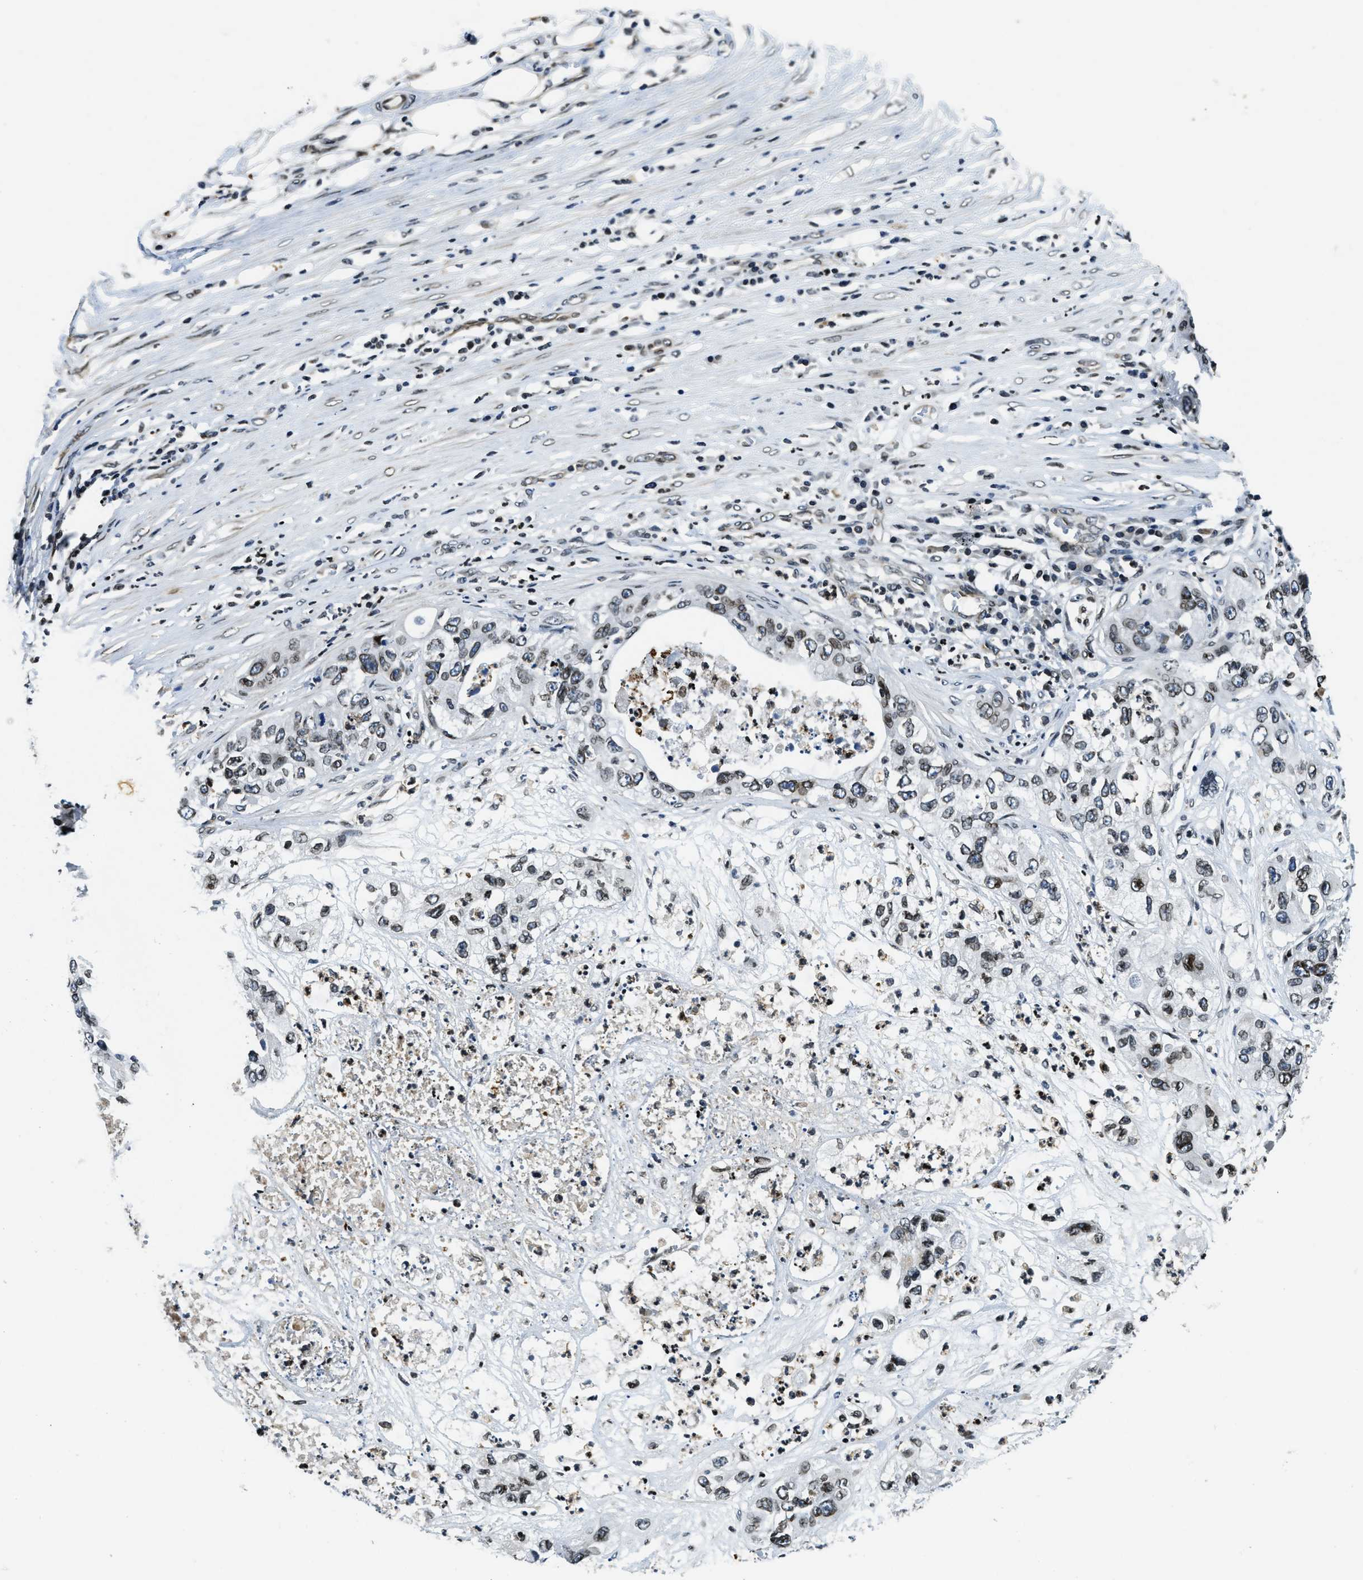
{"staining": {"intensity": "moderate", "quantity": ">75%", "location": "nuclear"}, "tissue": "pancreatic cancer", "cell_type": "Tumor cells", "image_type": "cancer", "snomed": [{"axis": "morphology", "description": "Adenocarcinoma, NOS"}, {"axis": "topography", "description": "Pancreas"}], "caption": "A photomicrograph showing moderate nuclear positivity in about >75% of tumor cells in pancreatic cancer, as visualized by brown immunohistochemical staining.", "gene": "ZC3HC1", "patient": {"sex": "female", "age": 78}}